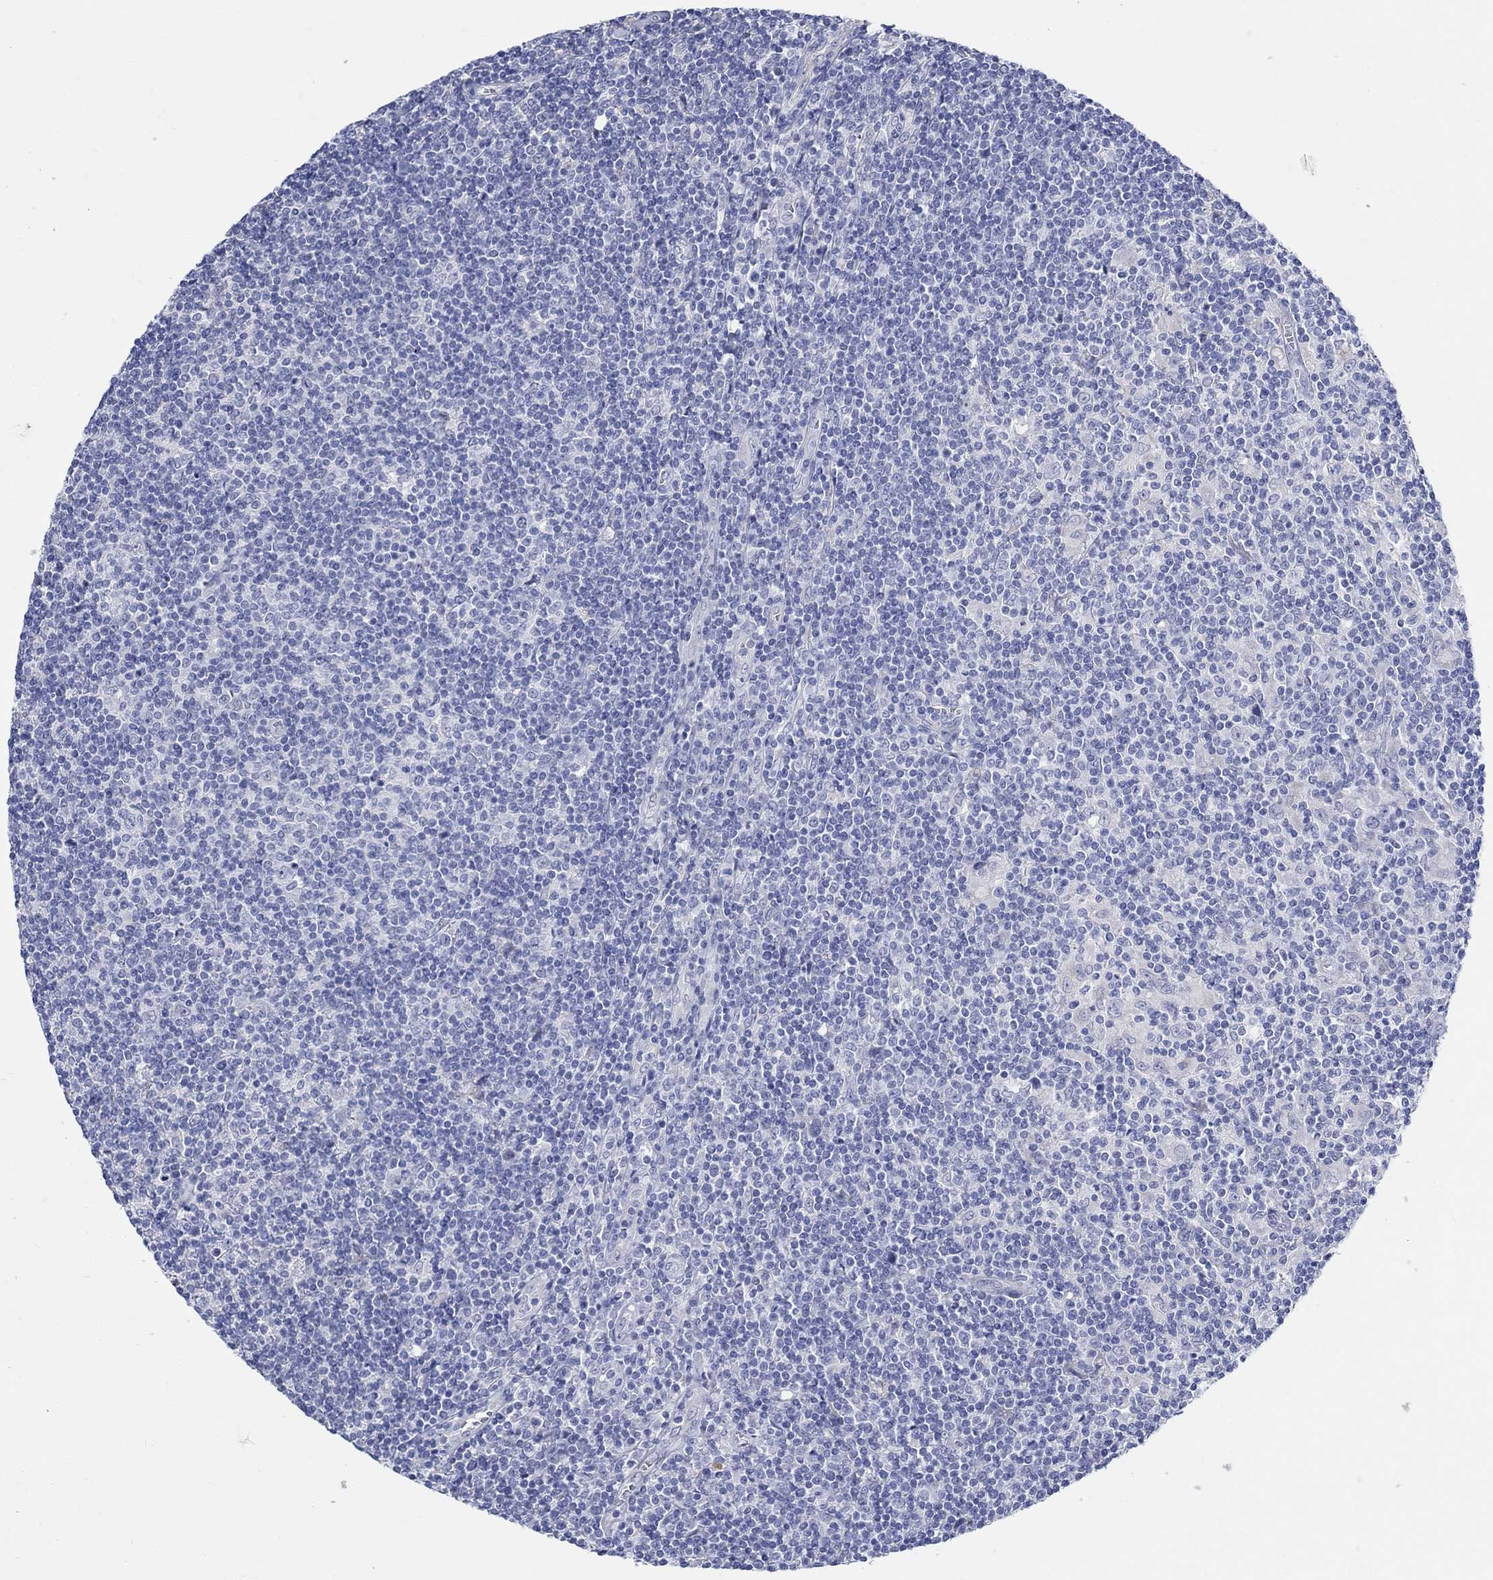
{"staining": {"intensity": "negative", "quantity": "none", "location": "none"}, "tissue": "lymphoma", "cell_type": "Tumor cells", "image_type": "cancer", "snomed": [{"axis": "morphology", "description": "Hodgkin's disease, NOS"}, {"axis": "topography", "description": "Lymph node"}], "caption": "Tumor cells show no significant protein staining in Hodgkin's disease. Nuclei are stained in blue.", "gene": "KRT222", "patient": {"sex": "male", "age": 40}}